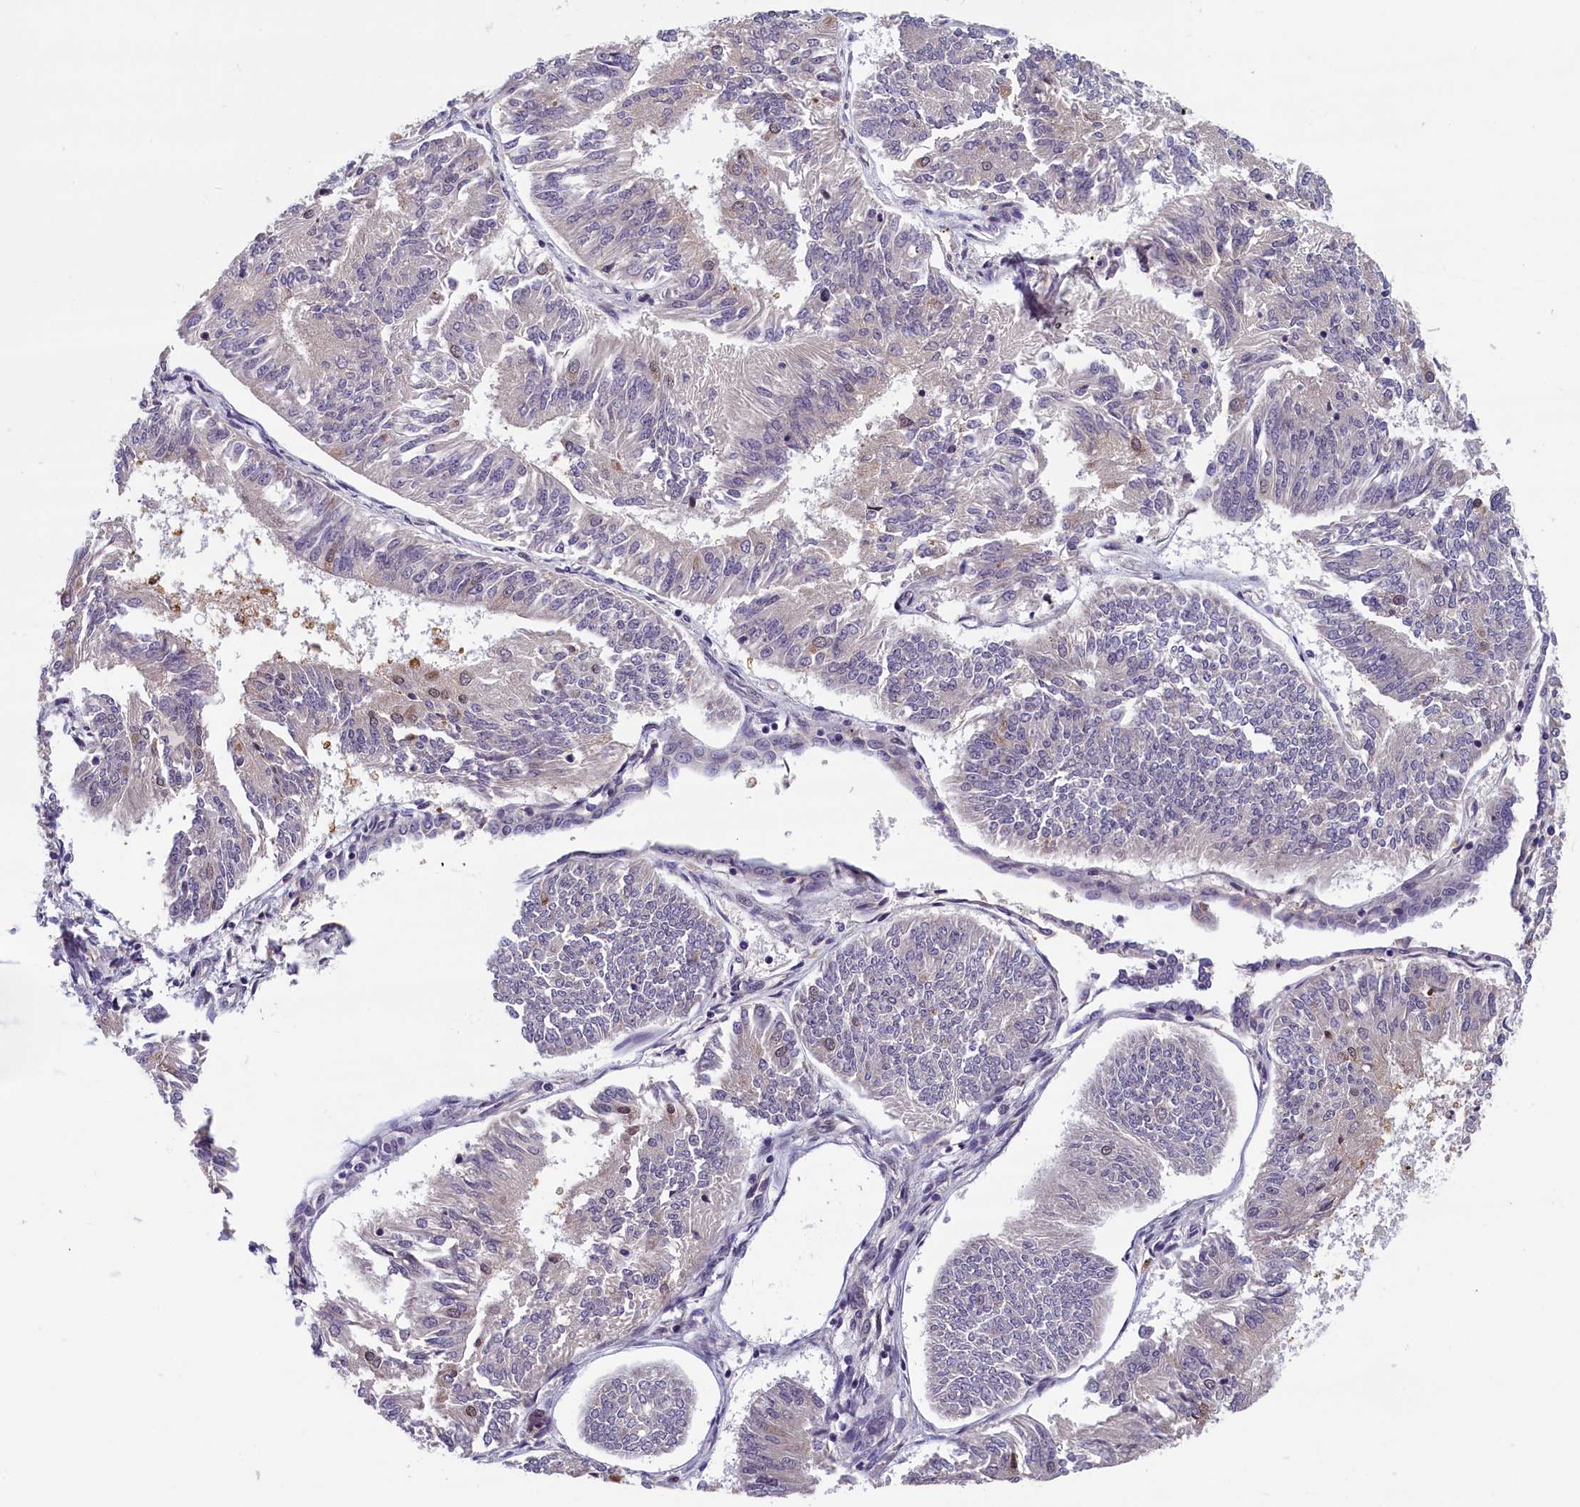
{"staining": {"intensity": "moderate", "quantity": "<25%", "location": "cytoplasmic/membranous"}, "tissue": "endometrial cancer", "cell_type": "Tumor cells", "image_type": "cancer", "snomed": [{"axis": "morphology", "description": "Adenocarcinoma, NOS"}, {"axis": "topography", "description": "Endometrium"}], "caption": "Immunohistochemical staining of adenocarcinoma (endometrial) shows low levels of moderate cytoplasmic/membranous protein staining in about <25% of tumor cells.", "gene": "KCNK6", "patient": {"sex": "female", "age": 58}}